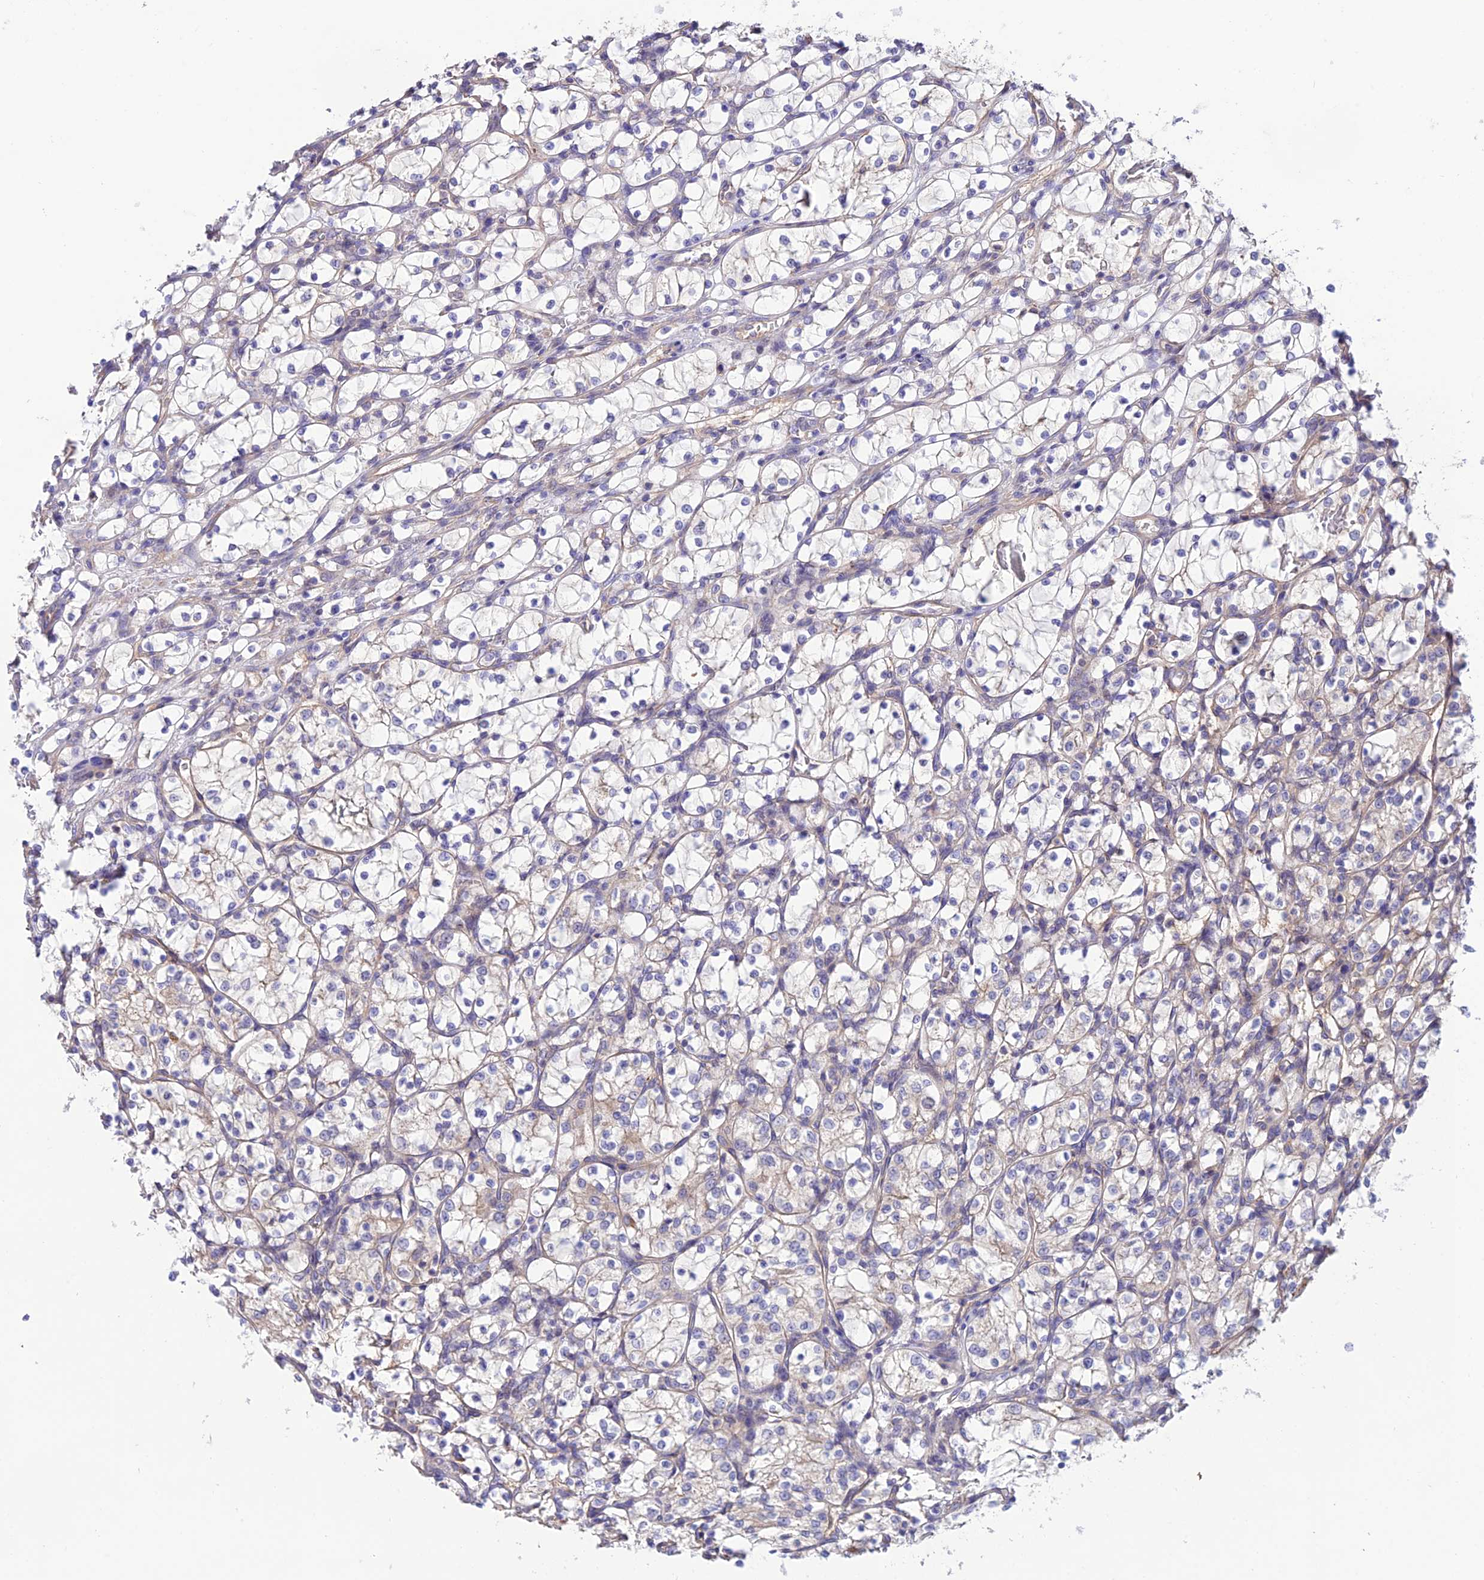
{"staining": {"intensity": "negative", "quantity": "none", "location": "none"}, "tissue": "renal cancer", "cell_type": "Tumor cells", "image_type": "cancer", "snomed": [{"axis": "morphology", "description": "Adenocarcinoma, NOS"}, {"axis": "topography", "description": "Kidney"}], "caption": "The image displays no significant staining in tumor cells of renal cancer (adenocarcinoma).", "gene": "BRME1", "patient": {"sex": "female", "age": 69}}